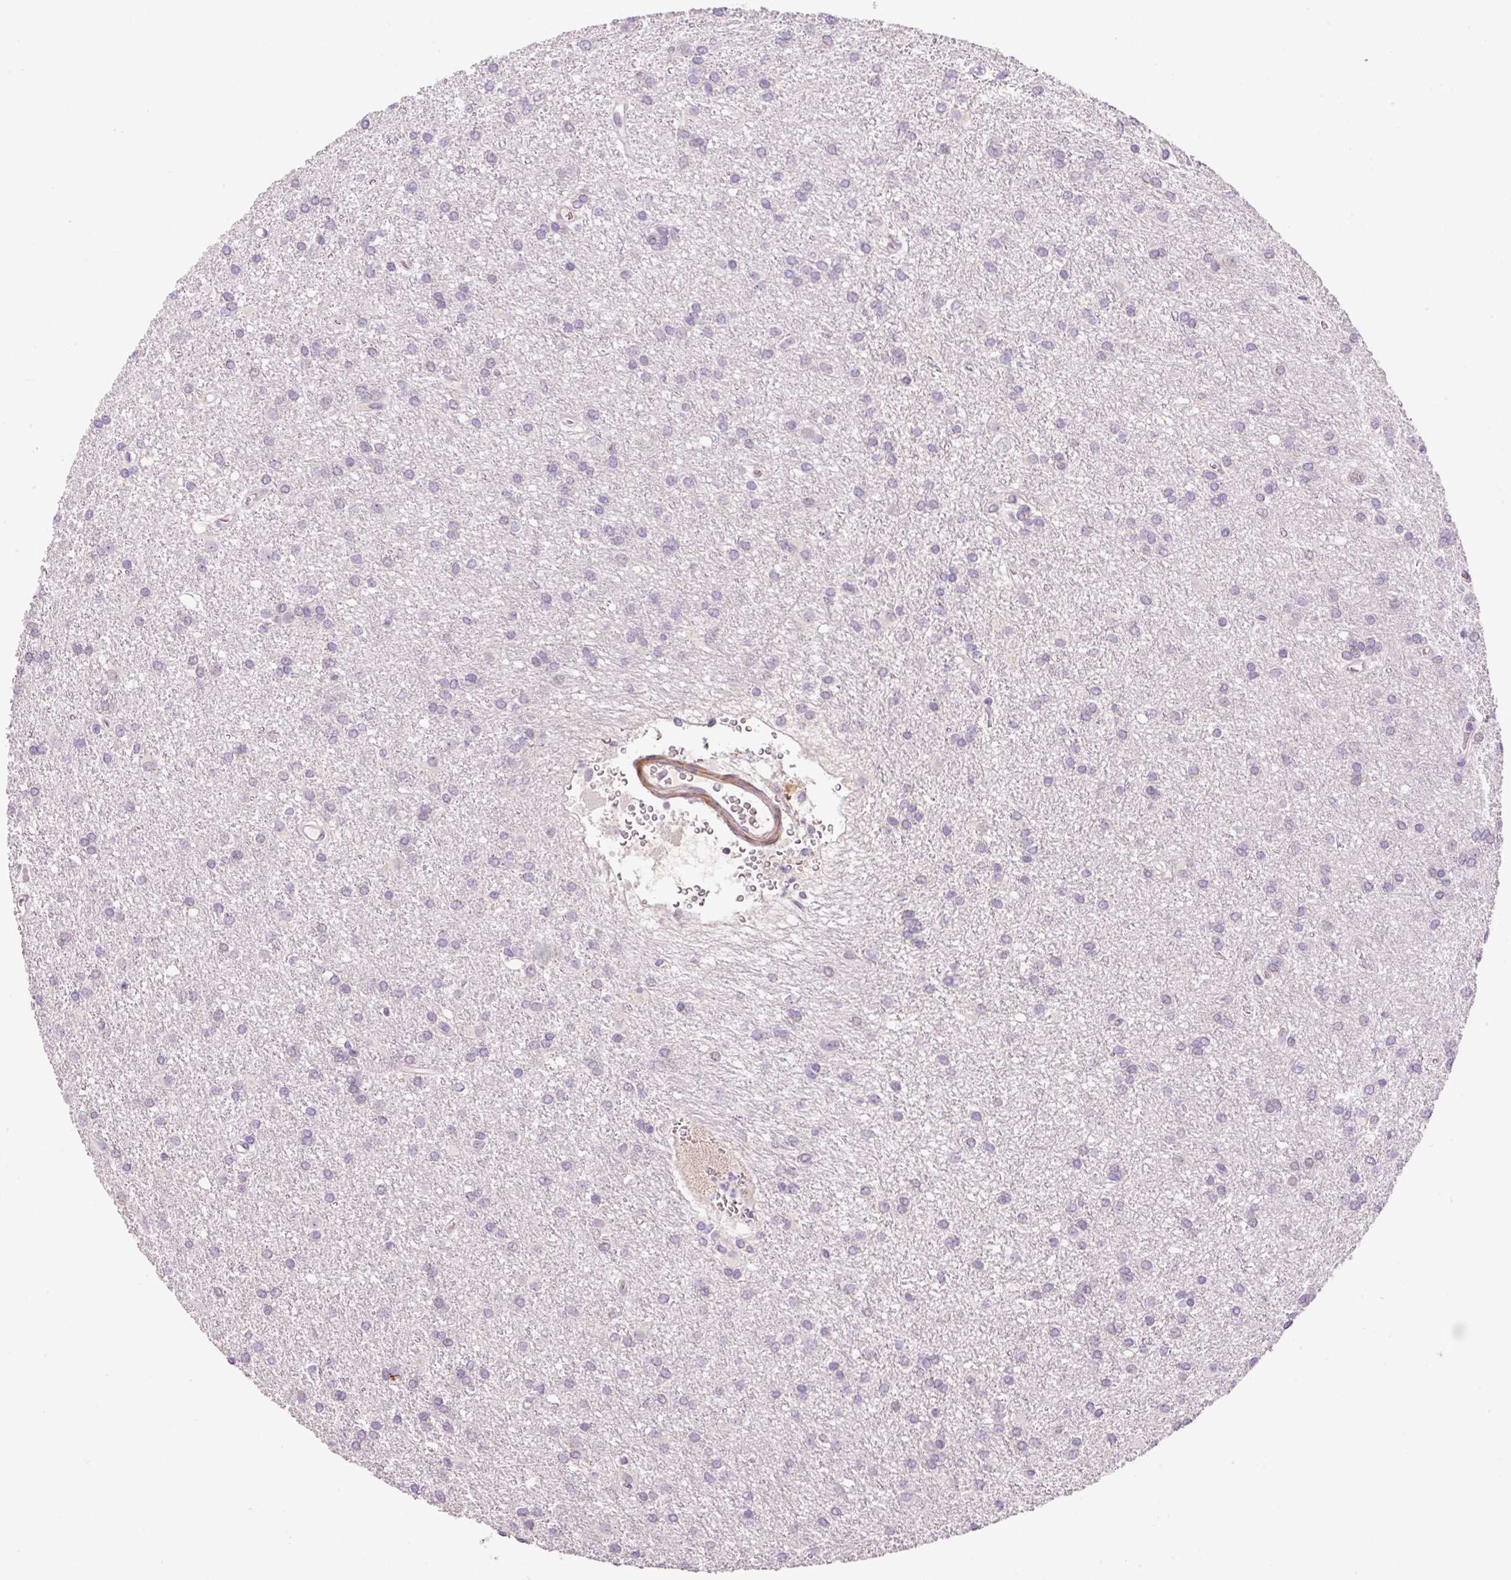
{"staining": {"intensity": "negative", "quantity": "none", "location": "none"}, "tissue": "glioma", "cell_type": "Tumor cells", "image_type": "cancer", "snomed": [{"axis": "morphology", "description": "Glioma, malignant, High grade"}, {"axis": "topography", "description": "Brain"}], "caption": "Immunohistochemistry histopathology image of malignant glioma (high-grade) stained for a protein (brown), which shows no positivity in tumor cells.", "gene": "HNF1A", "patient": {"sex": "female", "age": 50}}